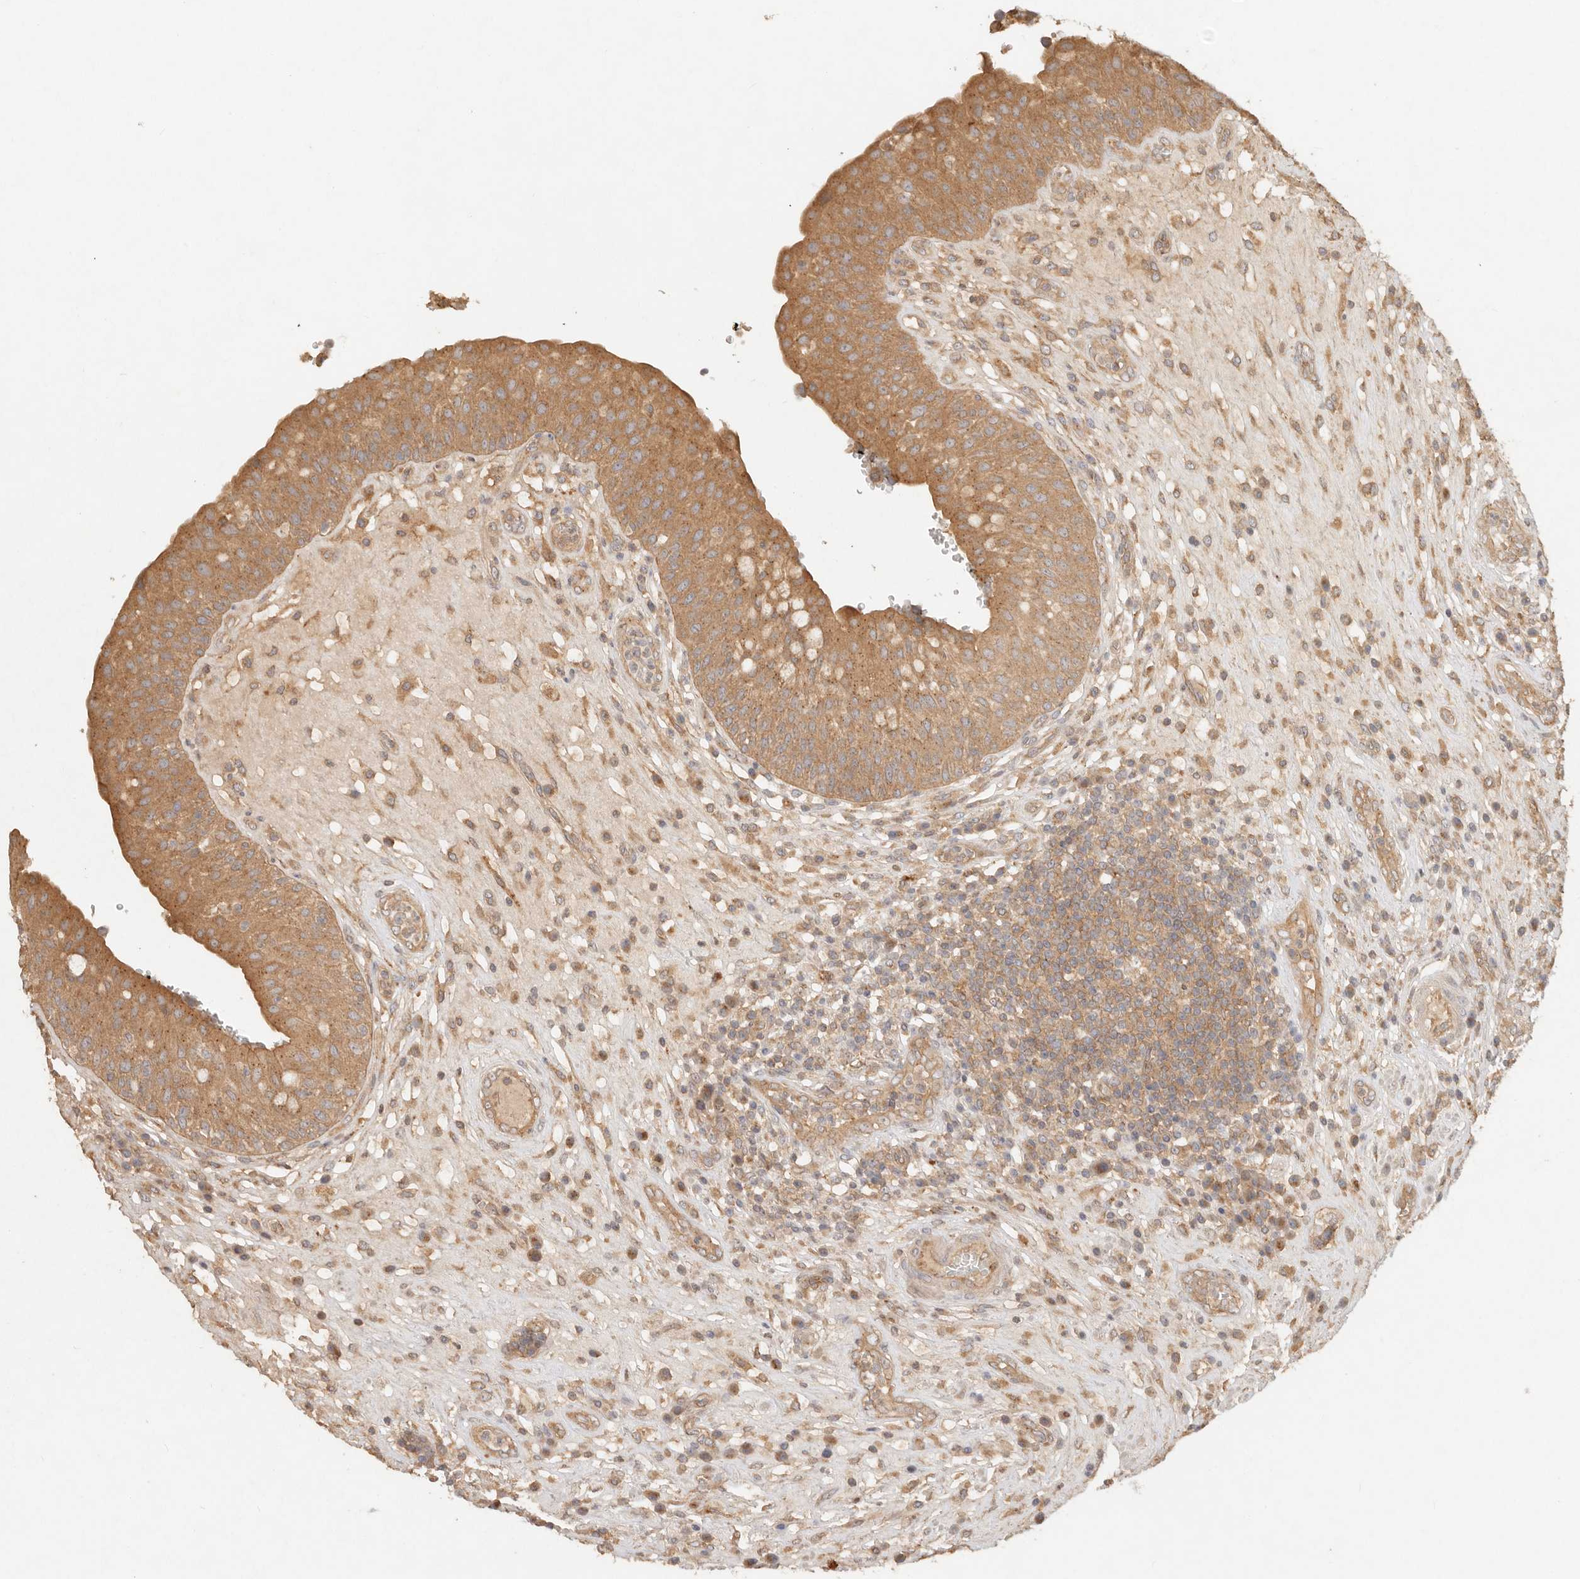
{"staining": {"intensity": "moderate", "quantity": ">75%", "location": "cytoplasmic/membranous"}, "tissue": "urinary bladder", "cell_type": "Urothelial cells", "image_type": "normal", "snomed": [{"axis": "morphology", "description": "Normal tissue, NOS"}, {"axis": "topography", "description": "Urinary bladder"}], "caption": "A high-resolution histopathology image shows immunohistochemistry staining of normal urinary bladder, which demonstrates moderate cytoplasmic/membranous expression in about >75% of urothelial cells. Ihc stains the protein of interest in brown and the nuclei are stained blue.", "gene": "HECTD3", "patient": {"sex": "female", "age": 62}}